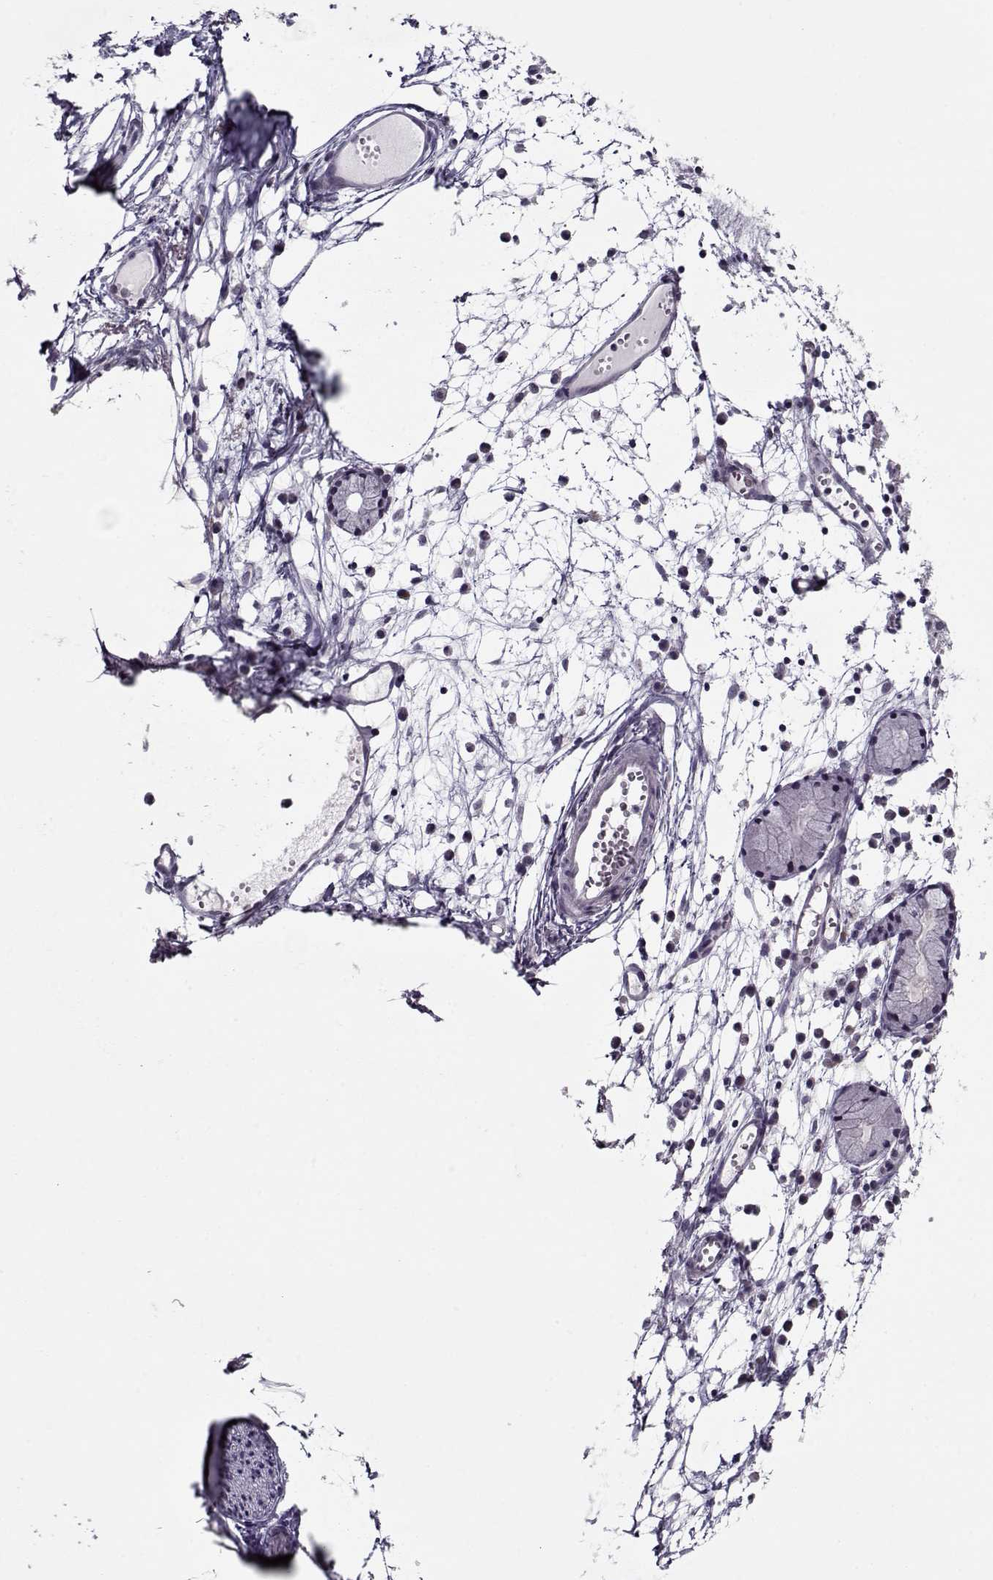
{"staining": {"intensity": "negative", "quantity": "none", "location": "none"}, "tissue": "nasopharynx", "cell_type": "Respiratory epithelial cells", "image_type": "normal", "snomed": [{"axis": "morphology", "description": "Normal tissue, NOS"}, {"axis": "topography", "description": "Nasopharynx"}], "caption": "Immunohistochemical staining of unremarkable nasopharynx shows no significant expression in respiratory epithelial cells.", "gene": "SEC16B", "patient": {"sex": "female", "age": 85}}